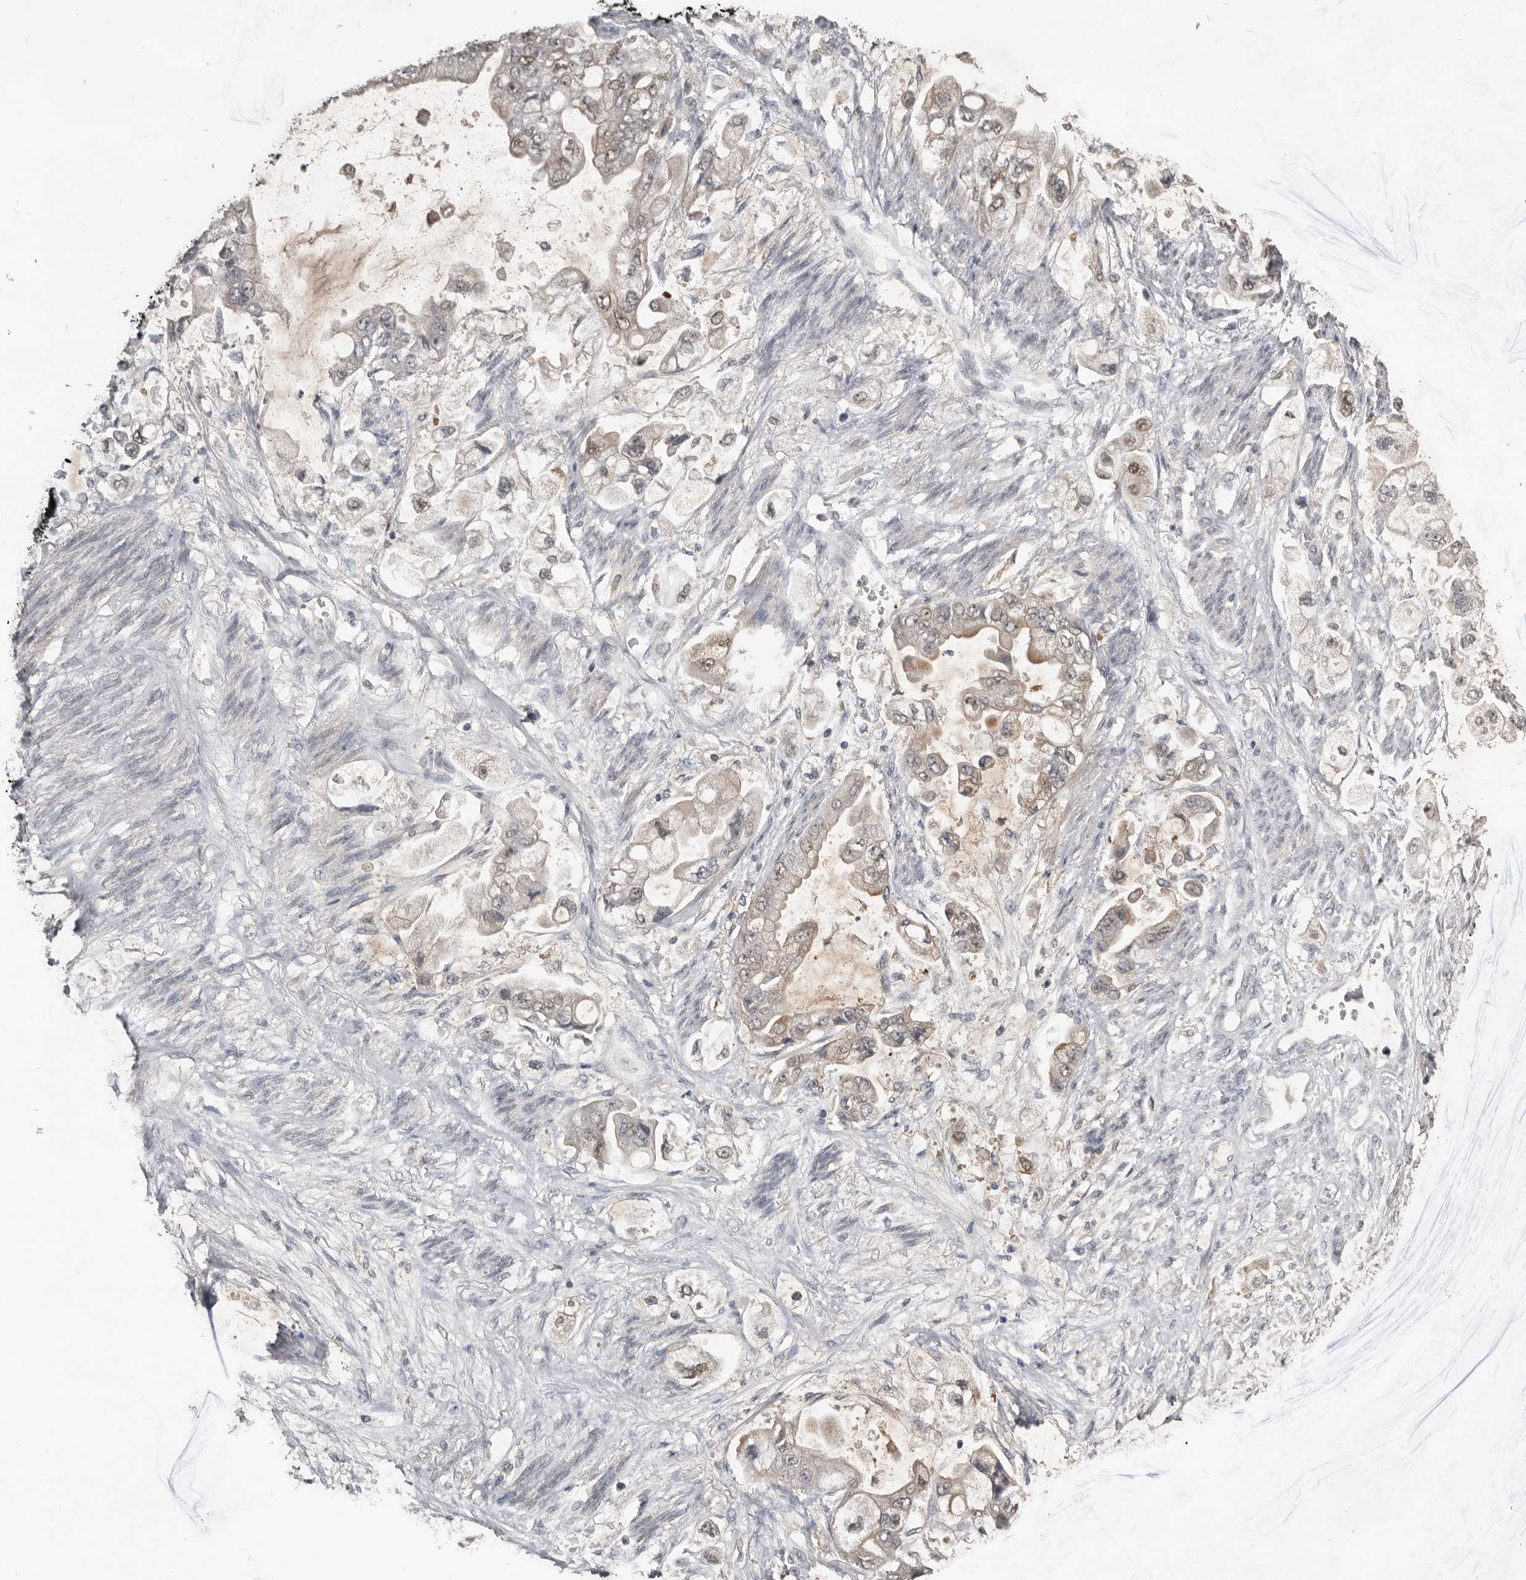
{"staining": {"intensity": "weak", "quantity": "<25%", "location": "cytoplasmic/membranous"}, "tissue": "stomach cancer", "cell_type": "Tumor cells", "image_type": "cancer", "snomed": [{"axis": "morphology", "description": "Adenocarcinoma, NOS"}, {"axis": "topography", "description": "Stomach"}], "caption": "IHC micrograph of stomach cancer (adenocarcinoma) stained for a protein (brown), which demonstrates no positivity in tumor cells.", "gene": "RBKS", "patient": {"sex": "male", "age": 62}}